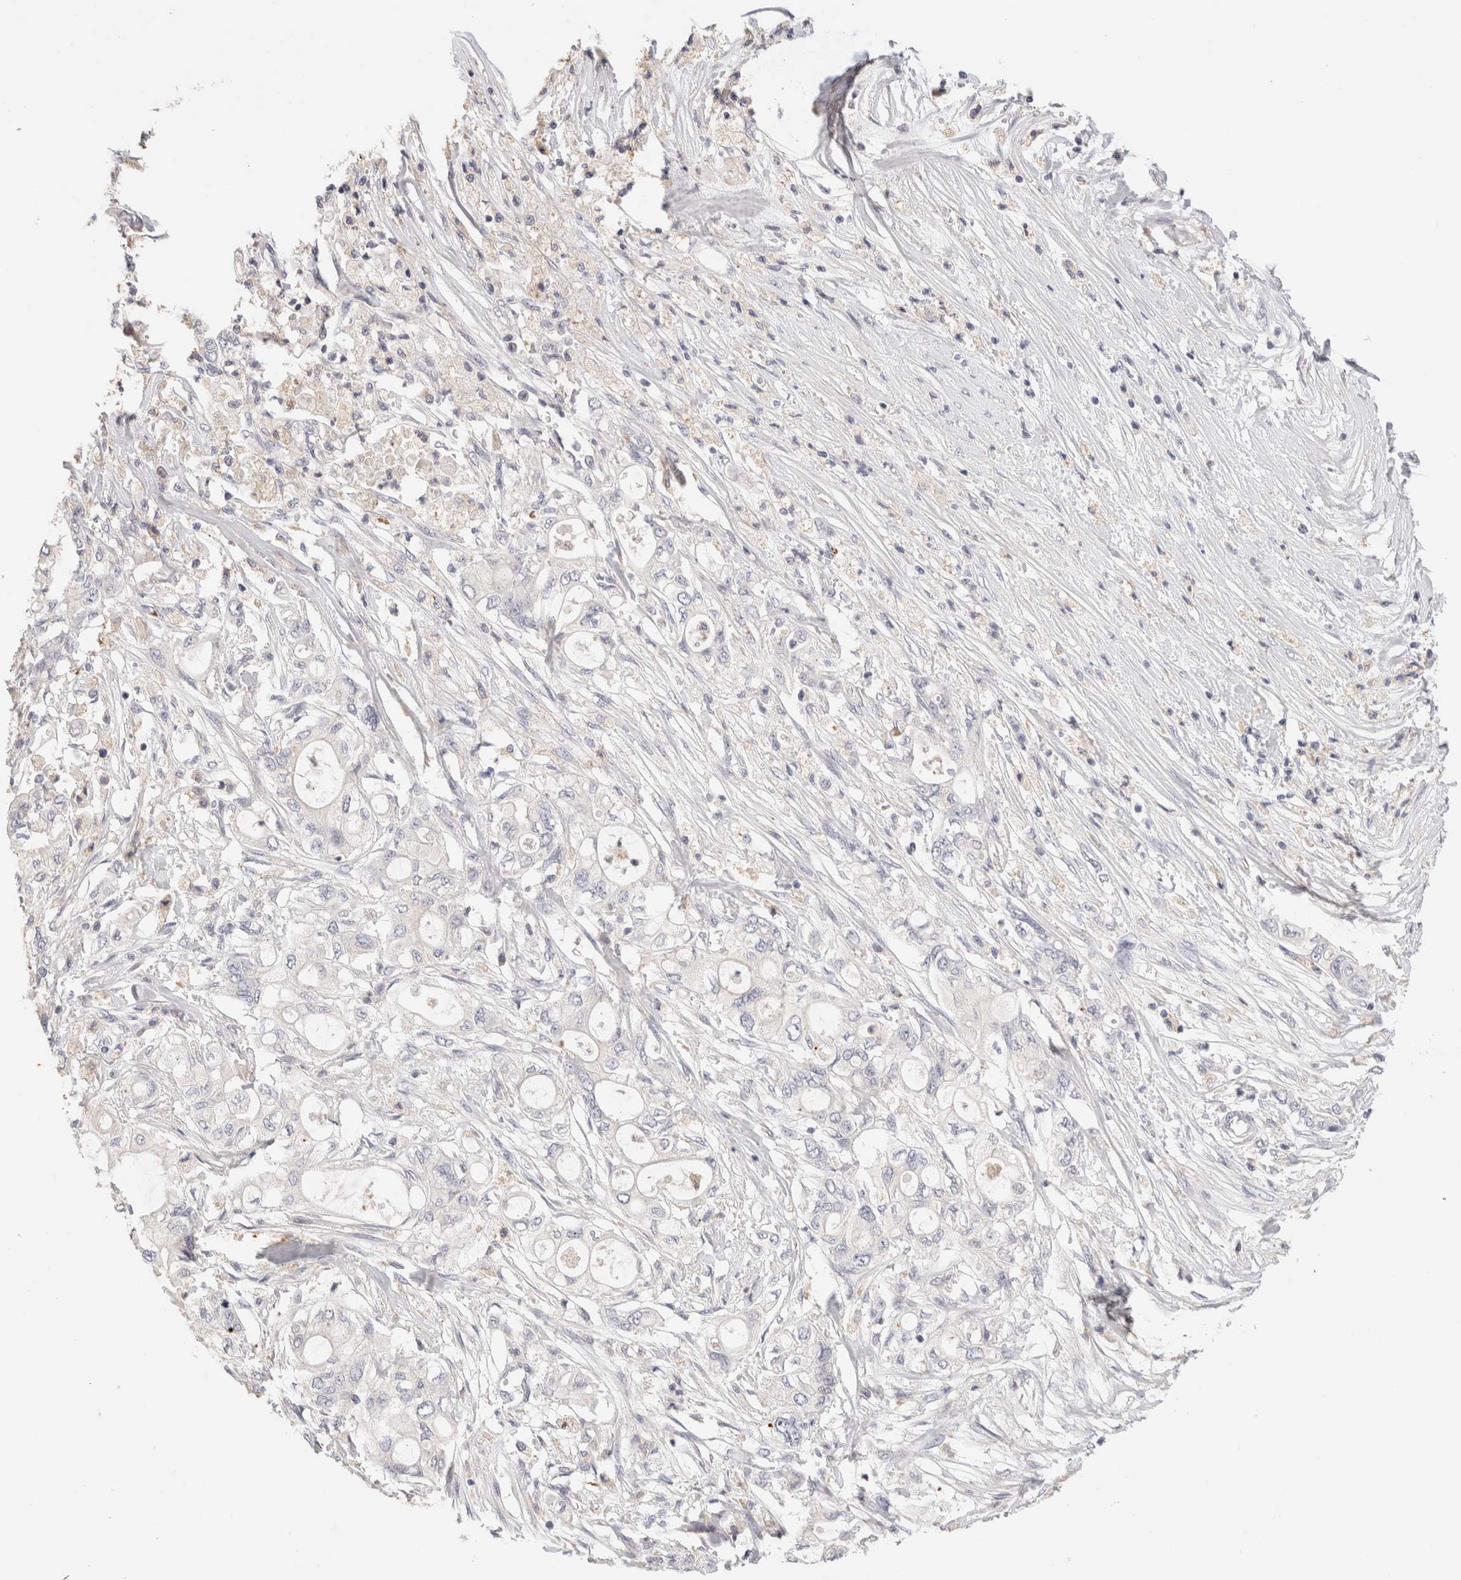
{"staining": {"intensity": "negative", "quantity": "none", "location": "none"}, "tissue": "pancreatic cancer", "cell_type": "Tumor cells", "image_type": "cancer", "snomed": [{"axis": "morphology", "description": "Adenocarcinoma, NOS"}, {"axis": "topography", "description": "Pancreas"}], "caption": "The IHC image has no significant staining in tumor cells of pancreatic cancer tissue.", "gene": "SCGB2A2", "patient": {"sex": "male", "age": 79}}